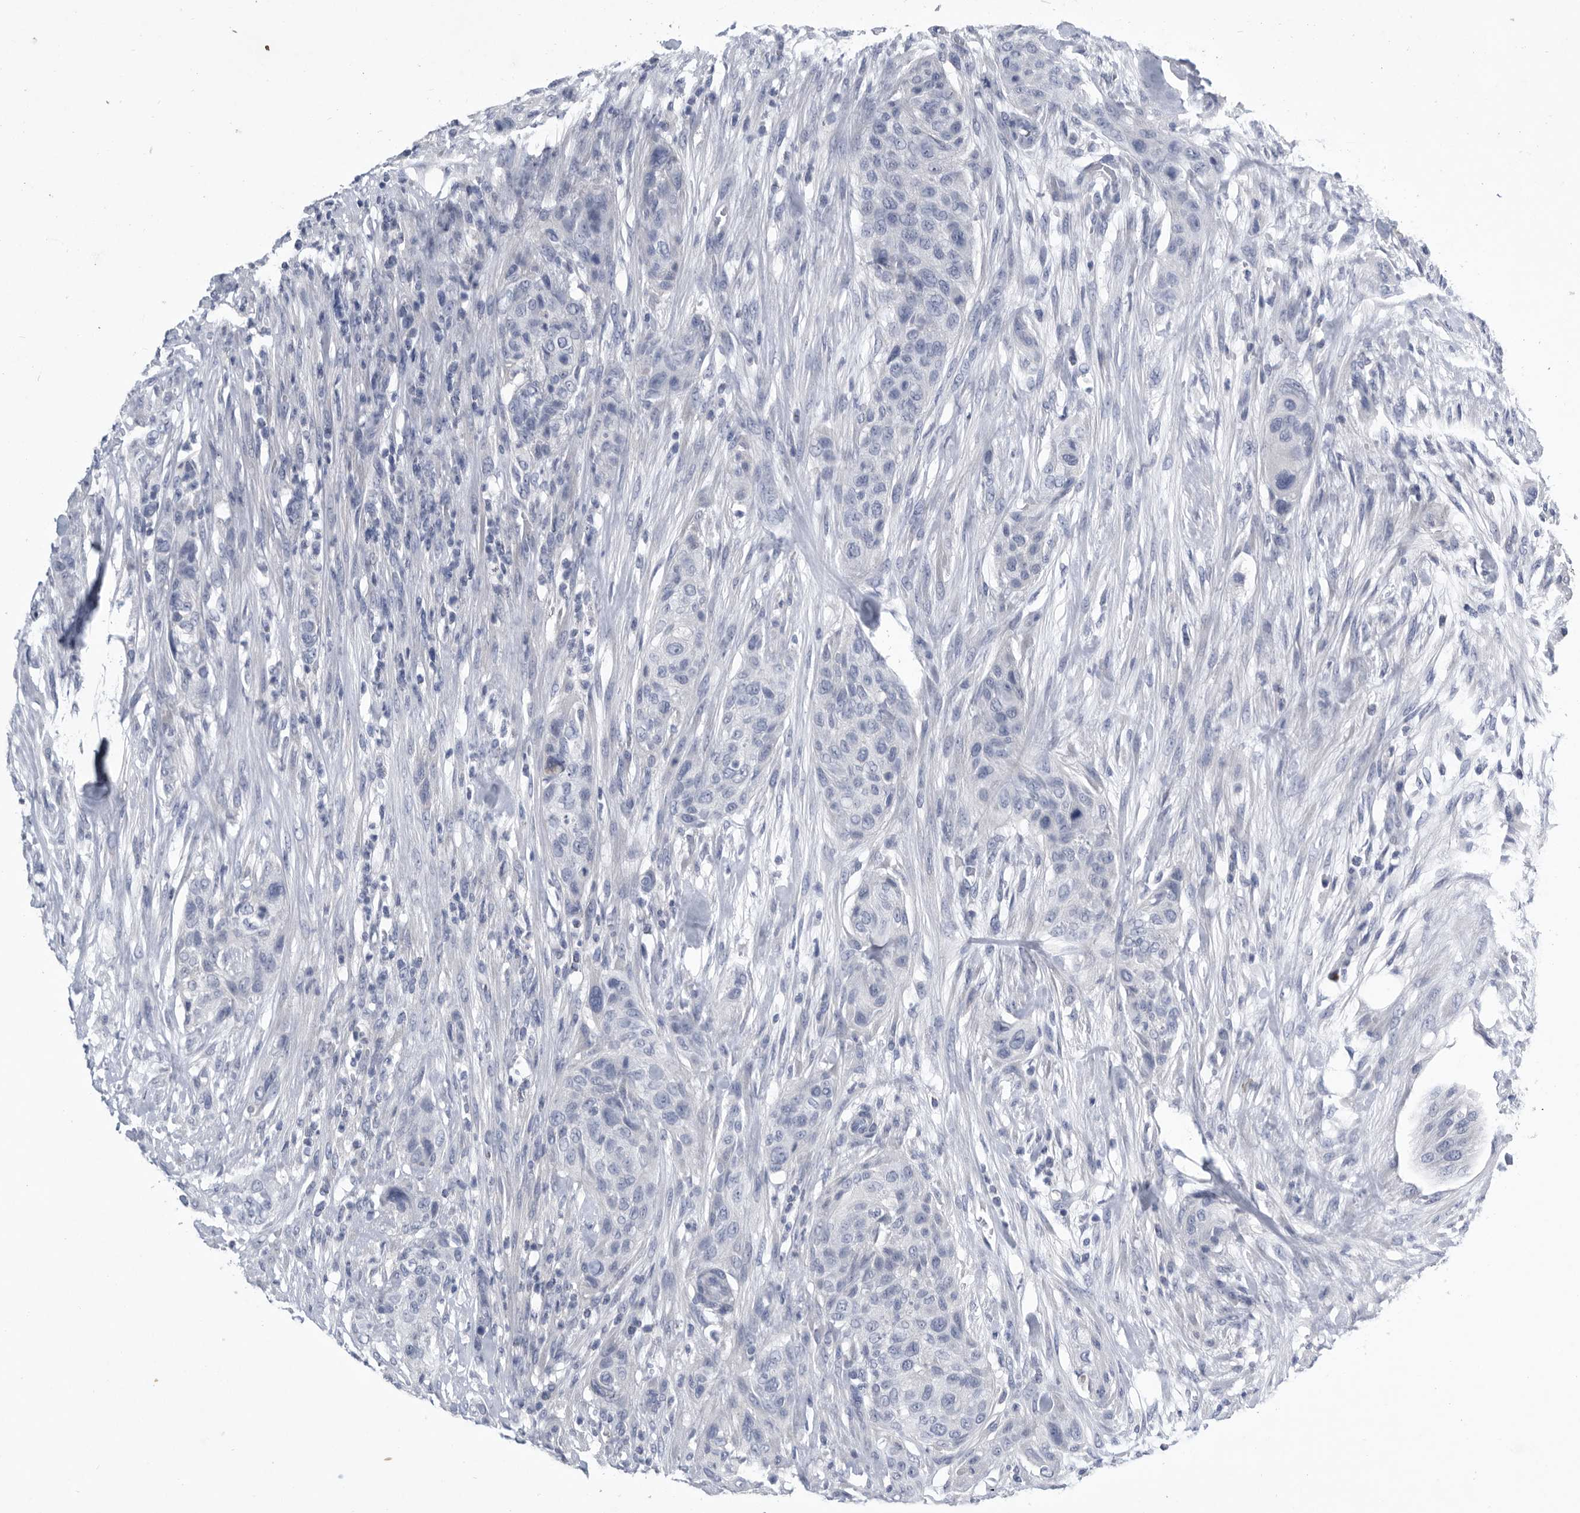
{"staining": {"intensity": "negative", "quantity": "none", "location": "none"}, "tissue": "urothelial cancer", "cell_type": "Tumor cells", "image_type": "cancer", "snomed": [{"axis": "morphology", "description": "Urothelial carcinoma, High grade"}, {"axis": "topography", "description": "Urinary bladder"}], "caption": "This histopathology image is of urothelial cancer stained with IHC to label a protein in brown with the nuclei are counter-stained blue. There is no positivity in tumor cells.", "gene": "BTBD6", "patient": {"sex": "male", "age": 35}}